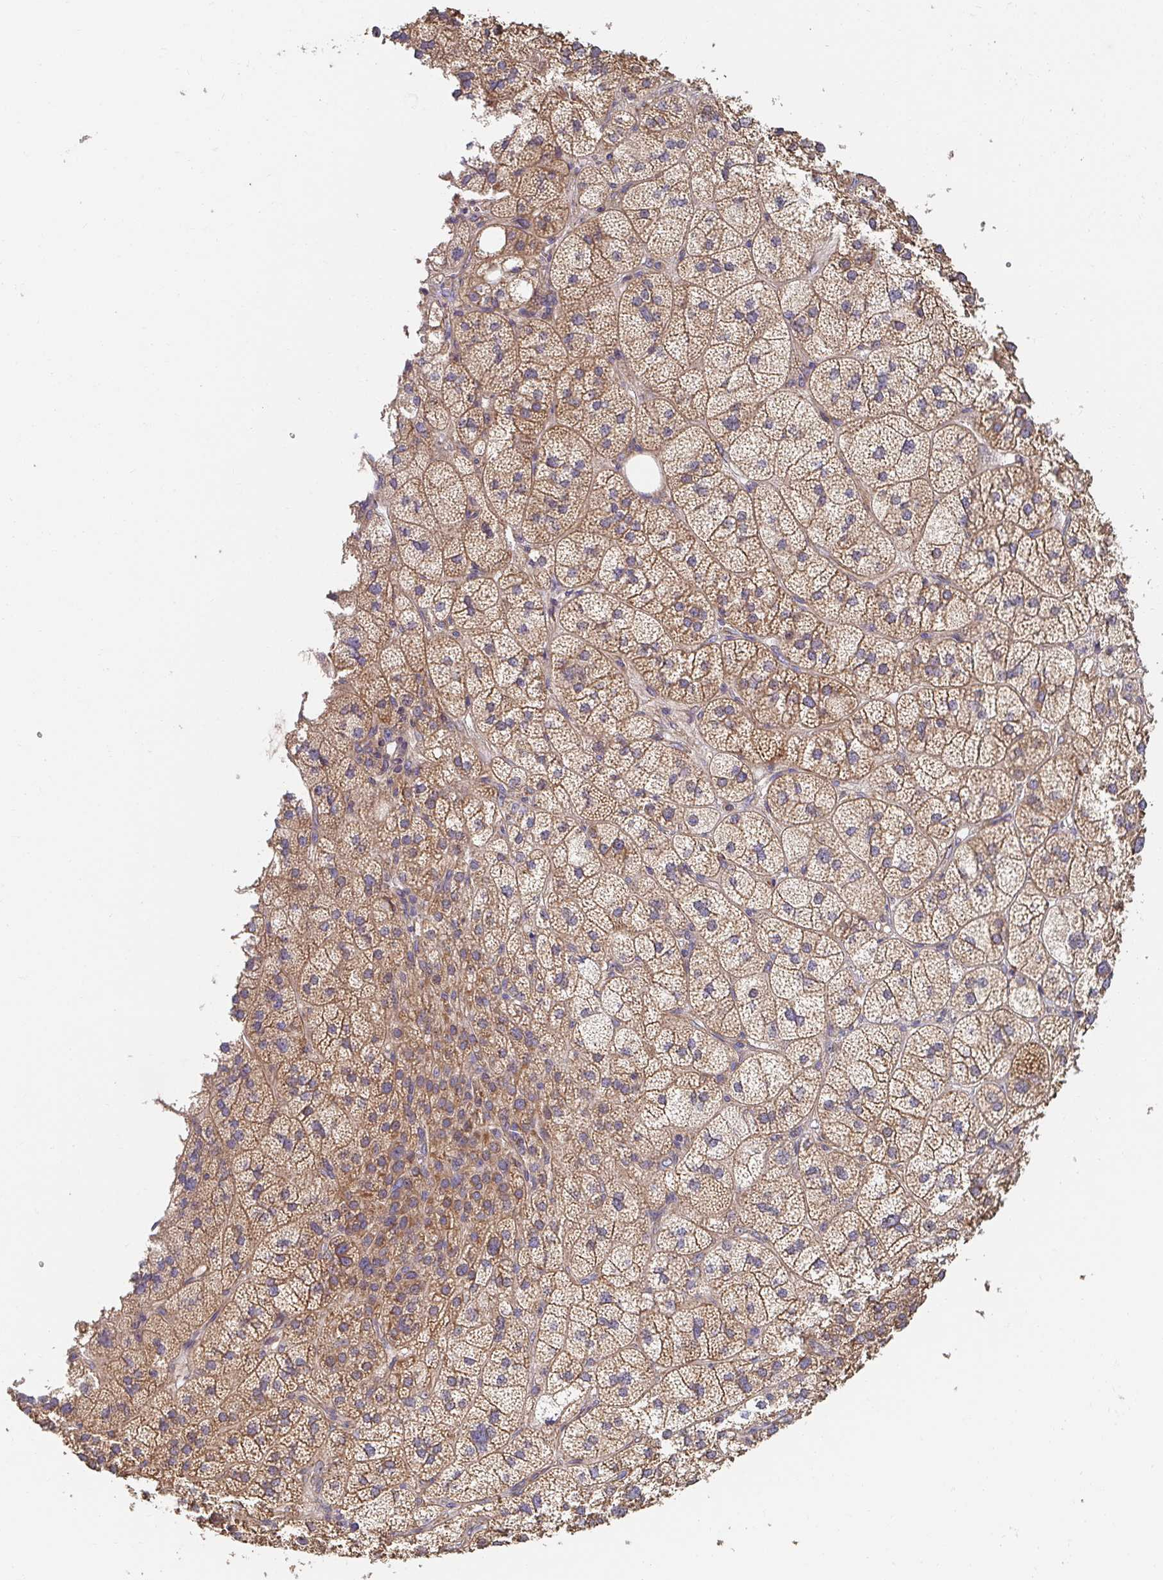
{"staining": {"intensity": "moderate", "quantity": ">75%", "location": "cytoplasmic/membranous"}, "tissue": "adrenal gland", "cell_type": "Glandular cells", "image_type": "normal", "snomed": [{"axis": "morphology", "description": "Normal tissue, NOS"}, {"axis": "topography", "description": "Adrenal gland"}], "caption": "DAB (3,3'-diaminobenzidine) immunohistochemical staining of benign human adrenal gland reveals moderate cytoplasmic/membranous protein positivity in about >75% of glandular cells. The protein is stained brown, and the nuclei are stained in blue (DAB (3,3'-diaminobenzidine) IHC with brightfield microscopy, high magnification).", "gene": "APBB1", "patient": {"sex": "female", "age": 60}}